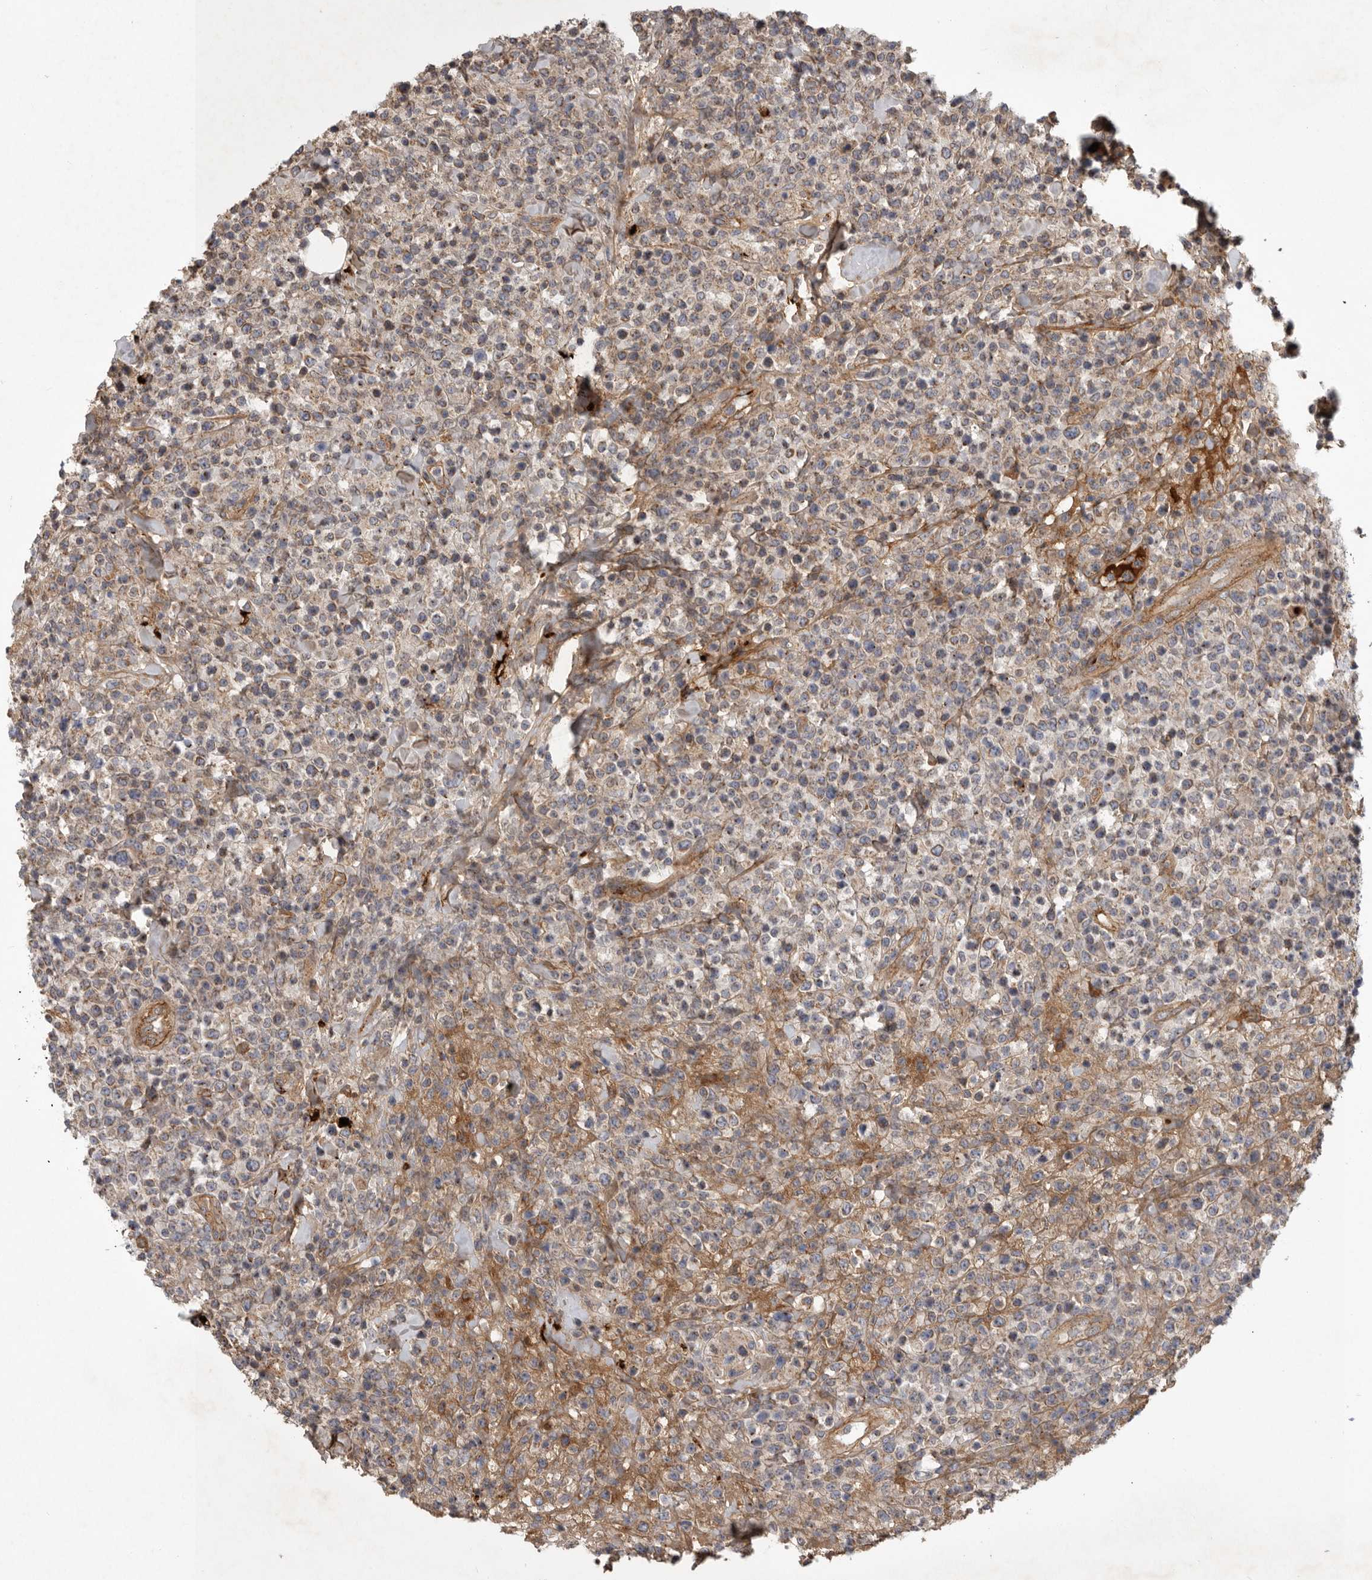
{"staining": {"intensity": "weak", "quantity": "<25%", "location": "cytoplasmic/membranous"}, "tissue": "lymphoma", "cell_type": "Tumor cells", "image_type": "cancer", "snomed": [{"axis": "morphology", "description": "Malignant lymphoma, non-Hodgkin's type, High grade"}, {"axis": "topography", "description": "Colon"}], "caption": "Malignant lymphoma, non-Hodgkin's type (high-grade) was stained to show a protein in brown. There is no significant expression in tumor cells. The staining is performed using DAB brown chromogen with nuclei counter-stained in using hematoxylin.", "gene": "MLPH", "patient": {"sex": "female", "age": 53}}